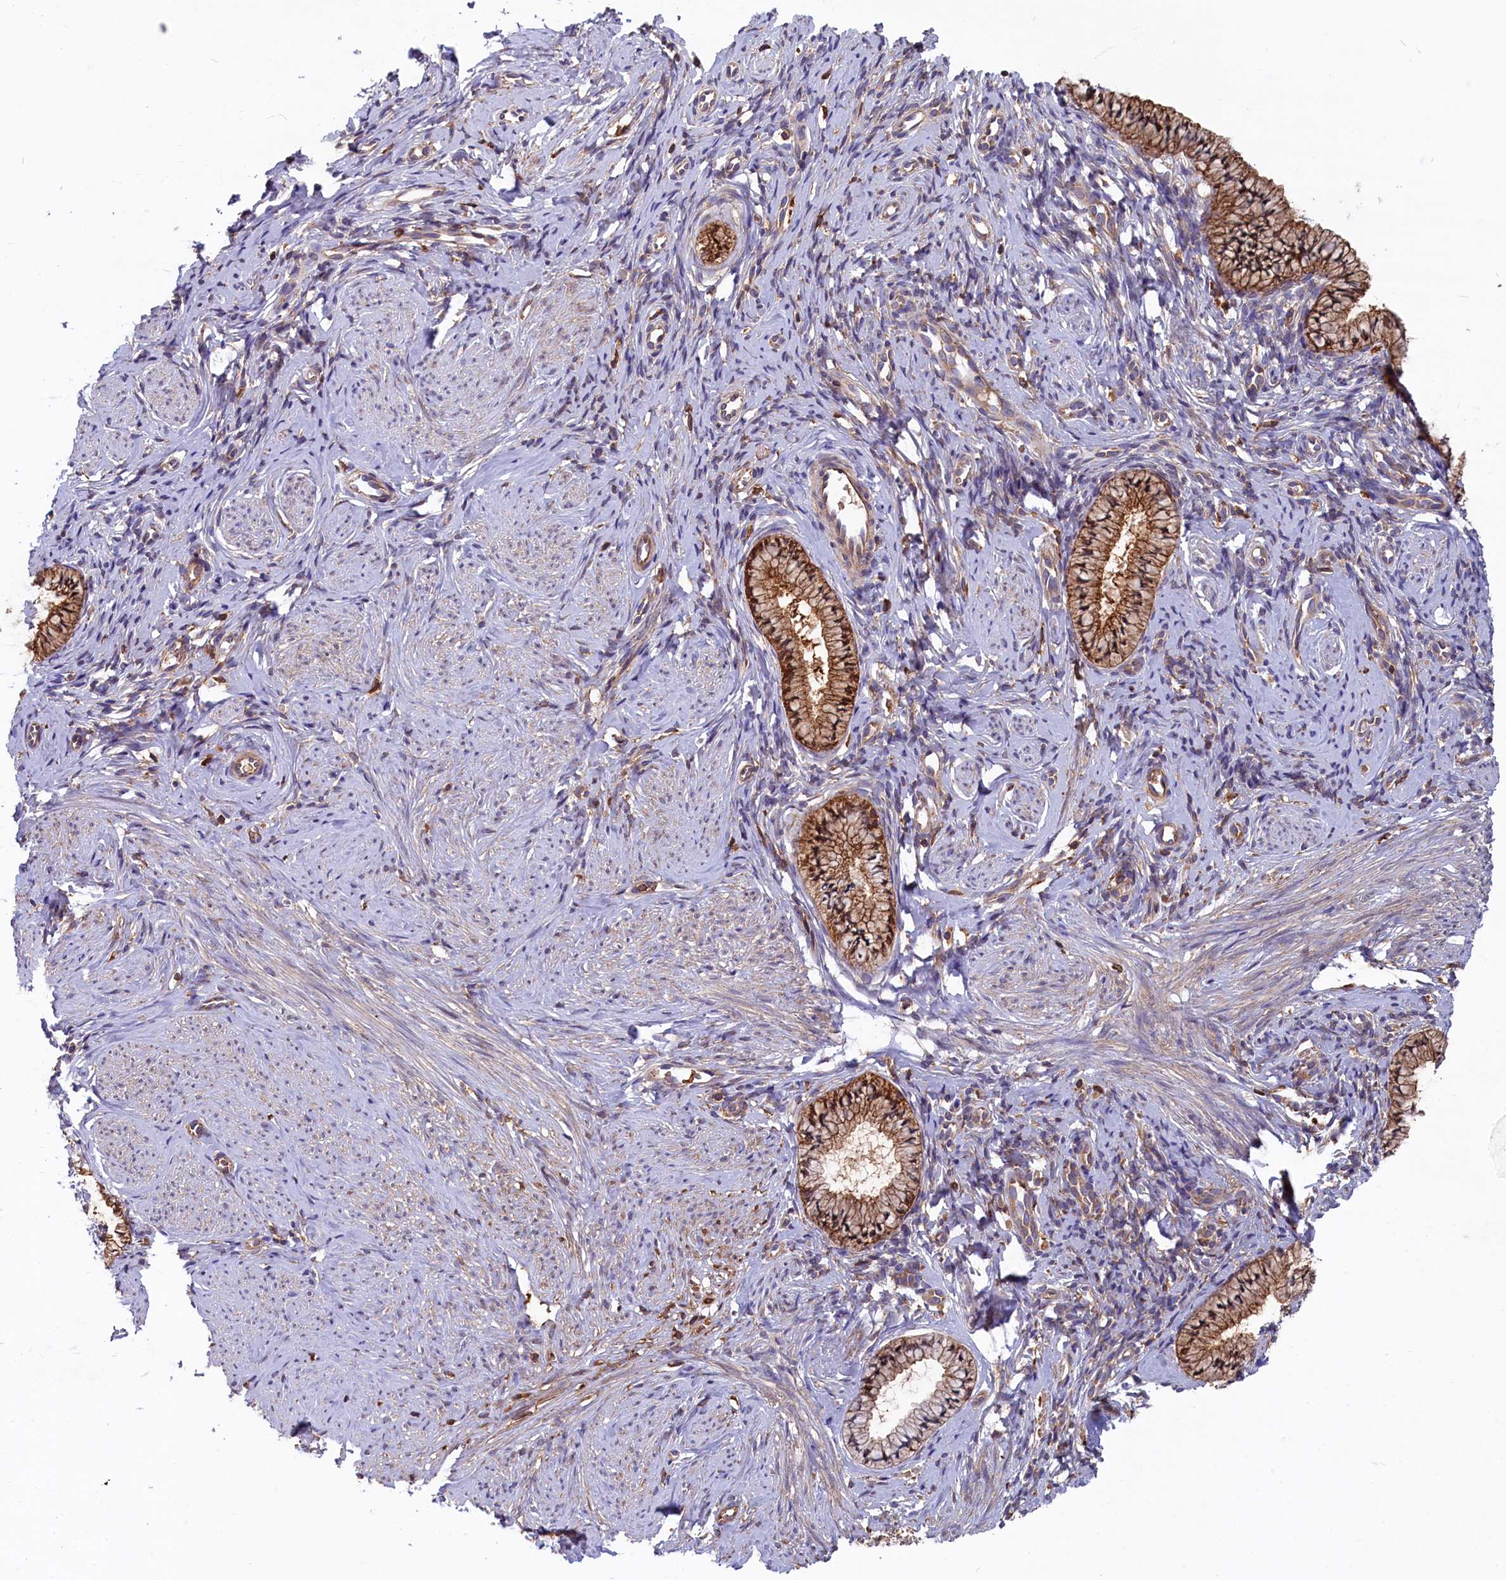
{"staining": {"intensity": "strong", "quantity": ">75%", "location": "cytoplasmic/membranous"}, "tissue": "cervix", "cell_type": "Glandular cells", "image_type": "normal", "snomed": [{"axis": "morphology", "description": "Normal tissue, NOS"}, {"axis": "topography", "description": "Cervix"}], "caption": "IHC micrograph of benign cervix: cervix stained using immunohistochemistry exhibits high levels of strong protein expression localized specifically in the cytoplasmic/membranous of glandular cells, appearing as a cytoplasmic/membranous brown color.", "gene": "MYO9B", "patient": {"sex": "female", "age": 57}}